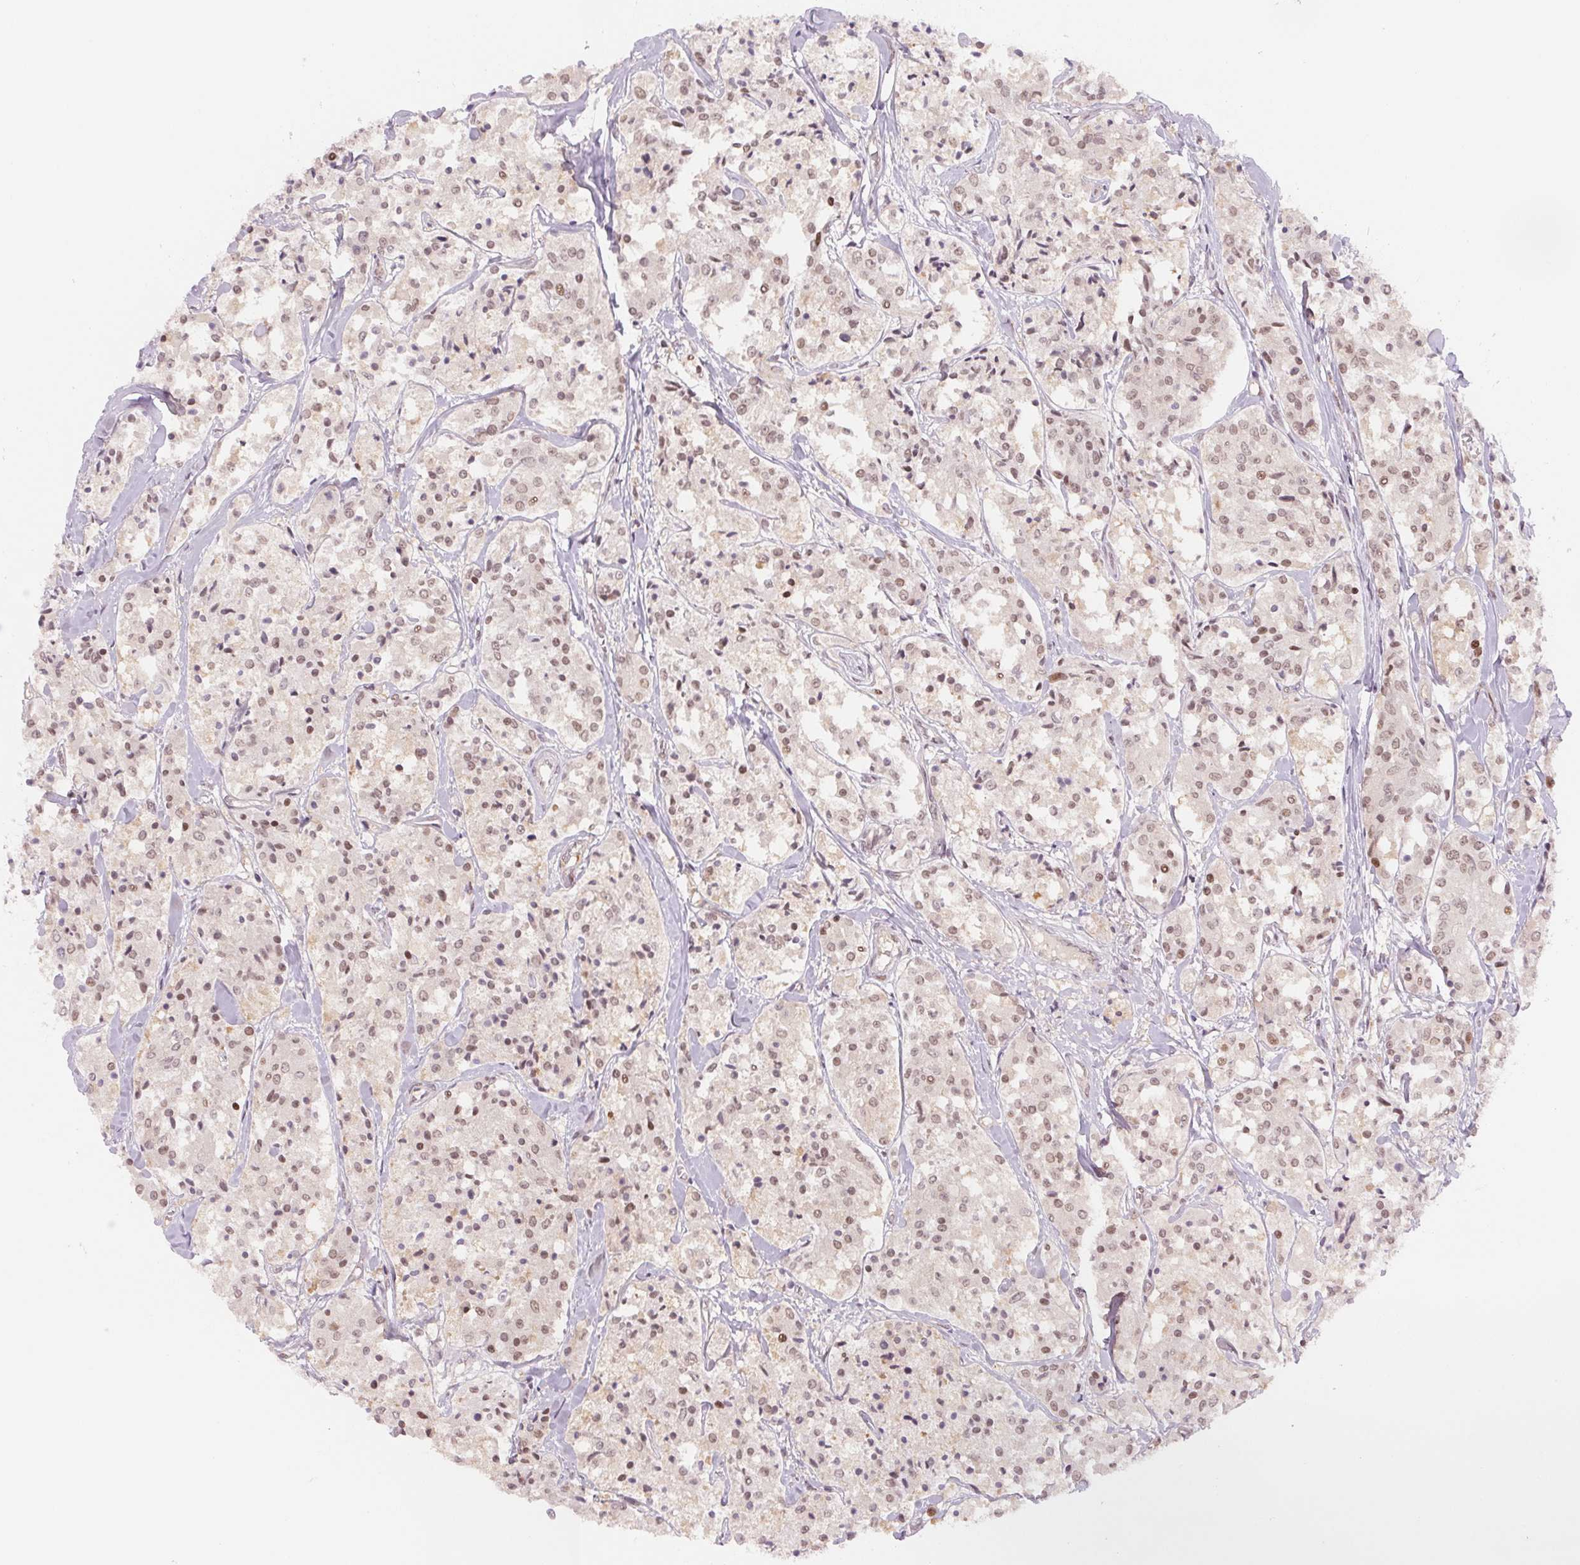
{"staining": {"intensity": "weak", "quantity": "<25%", "location": "nuclear"}, "tissue": "carcinoid", "cell_type": "Tumor cells", "image_type": "cancer", "snomed": [{"axis": "morphology", "description": "Carcinoid, malignant, NOS"}, {"axis": "topography", "description": "Lung"}], "caption": "This is a image of immunohistochemistry staining of carcinoid (malignant), which shows no positivity in tumor cells. (DAB IHC, high magnification).", "gene": "DNAJB6", "patient": {"sex": "male", "age": 71}}